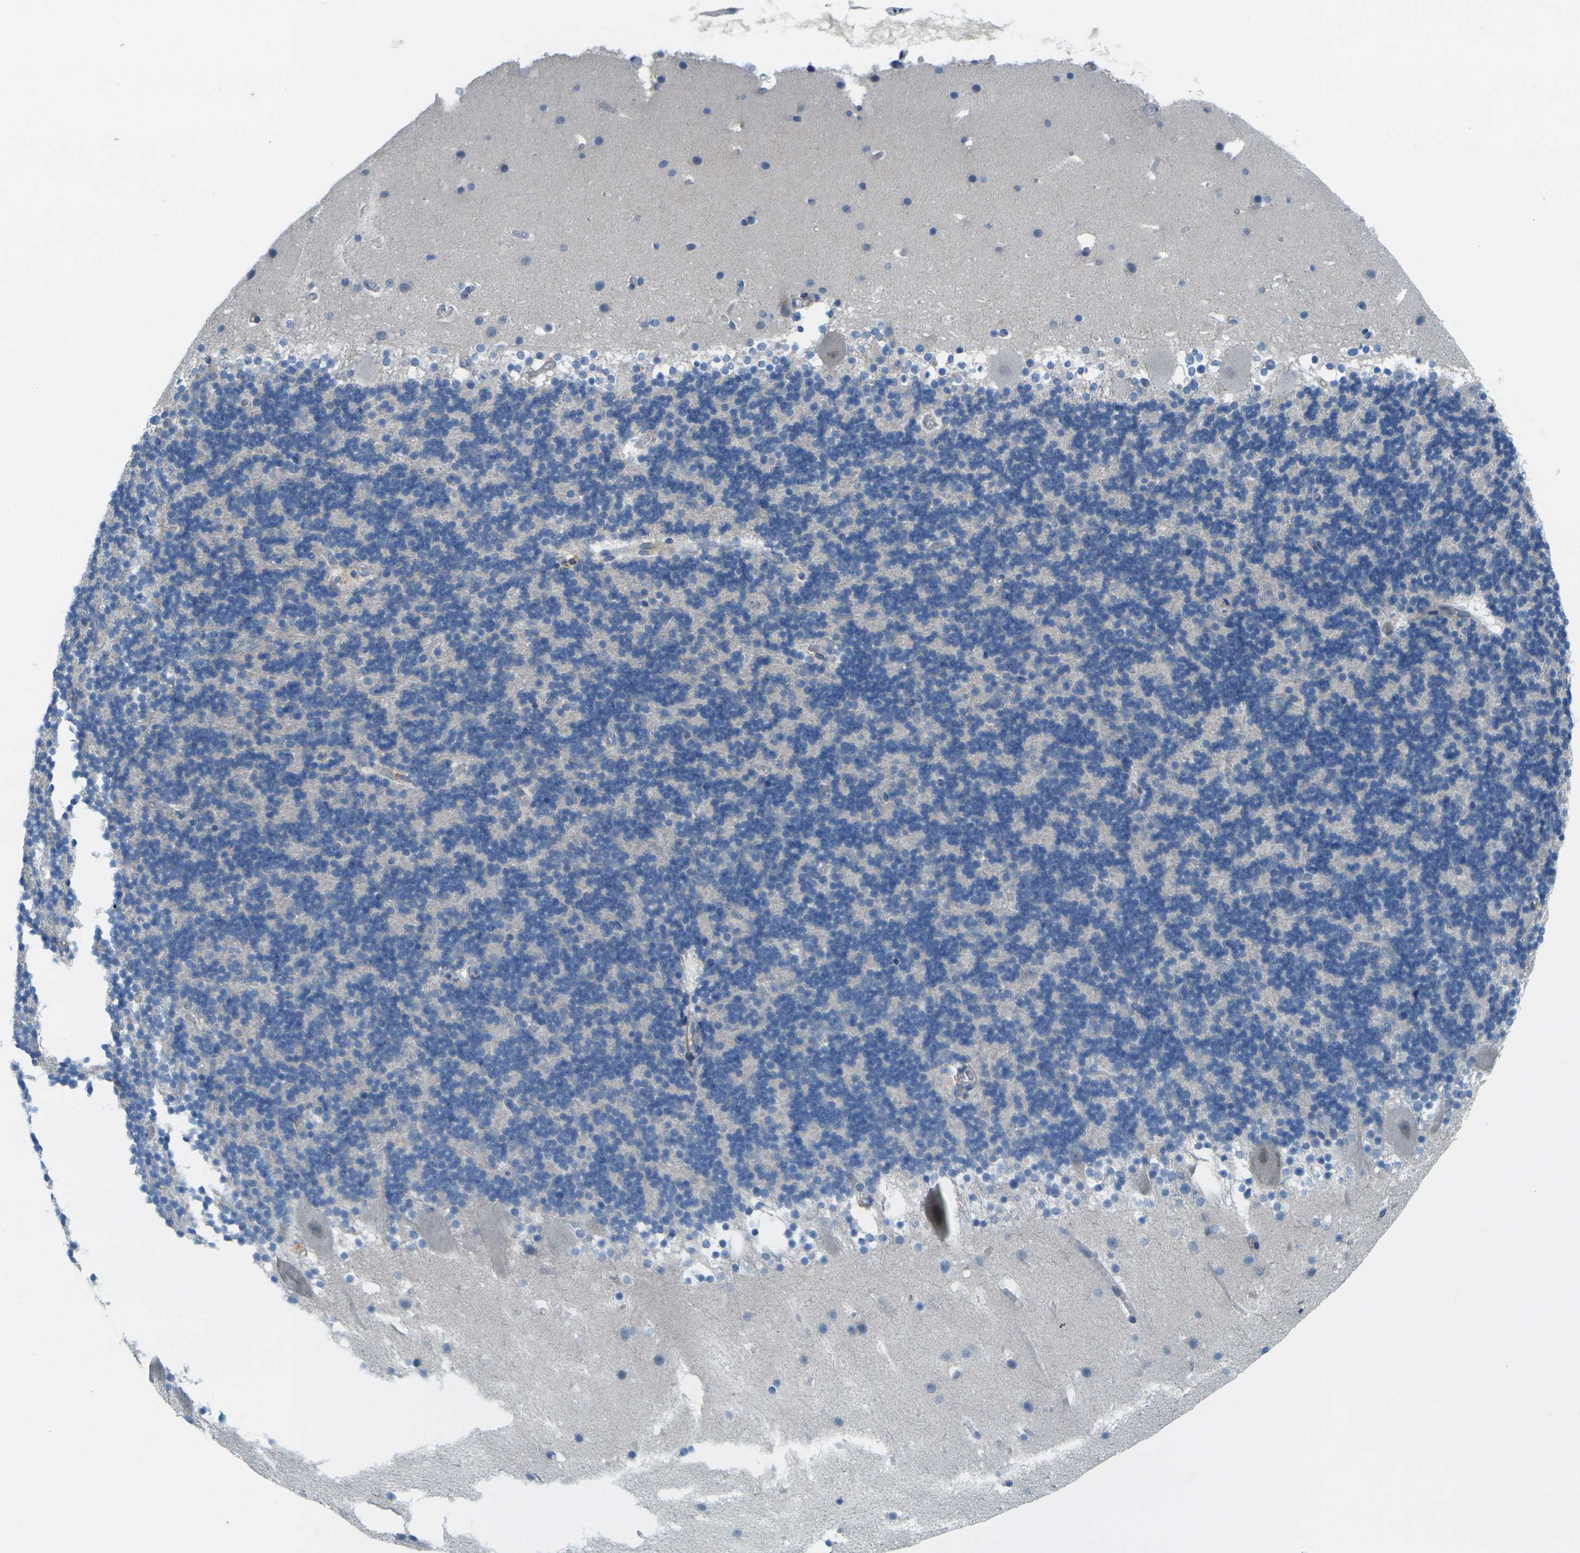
{"staining": {"intensity": "negative", "quantity": "none", "location": "none"}, "tissue": "cerebellum", "cell_type": "Cells in granular layer", "image_type": "normal", "snomed": [{"axis": "morphology", "description": "Normal tissue, NOS"}, {"axis": "topography", "description": "Cerebellum"}], "caption": "A high-resolution photomicrograph shows IHC staining of unremarkable cerebellum, which reveals no significant positivity in cells in granular layer.", "gene": "CYP2C8", "patient": {"sex": "male", "age": 45}}